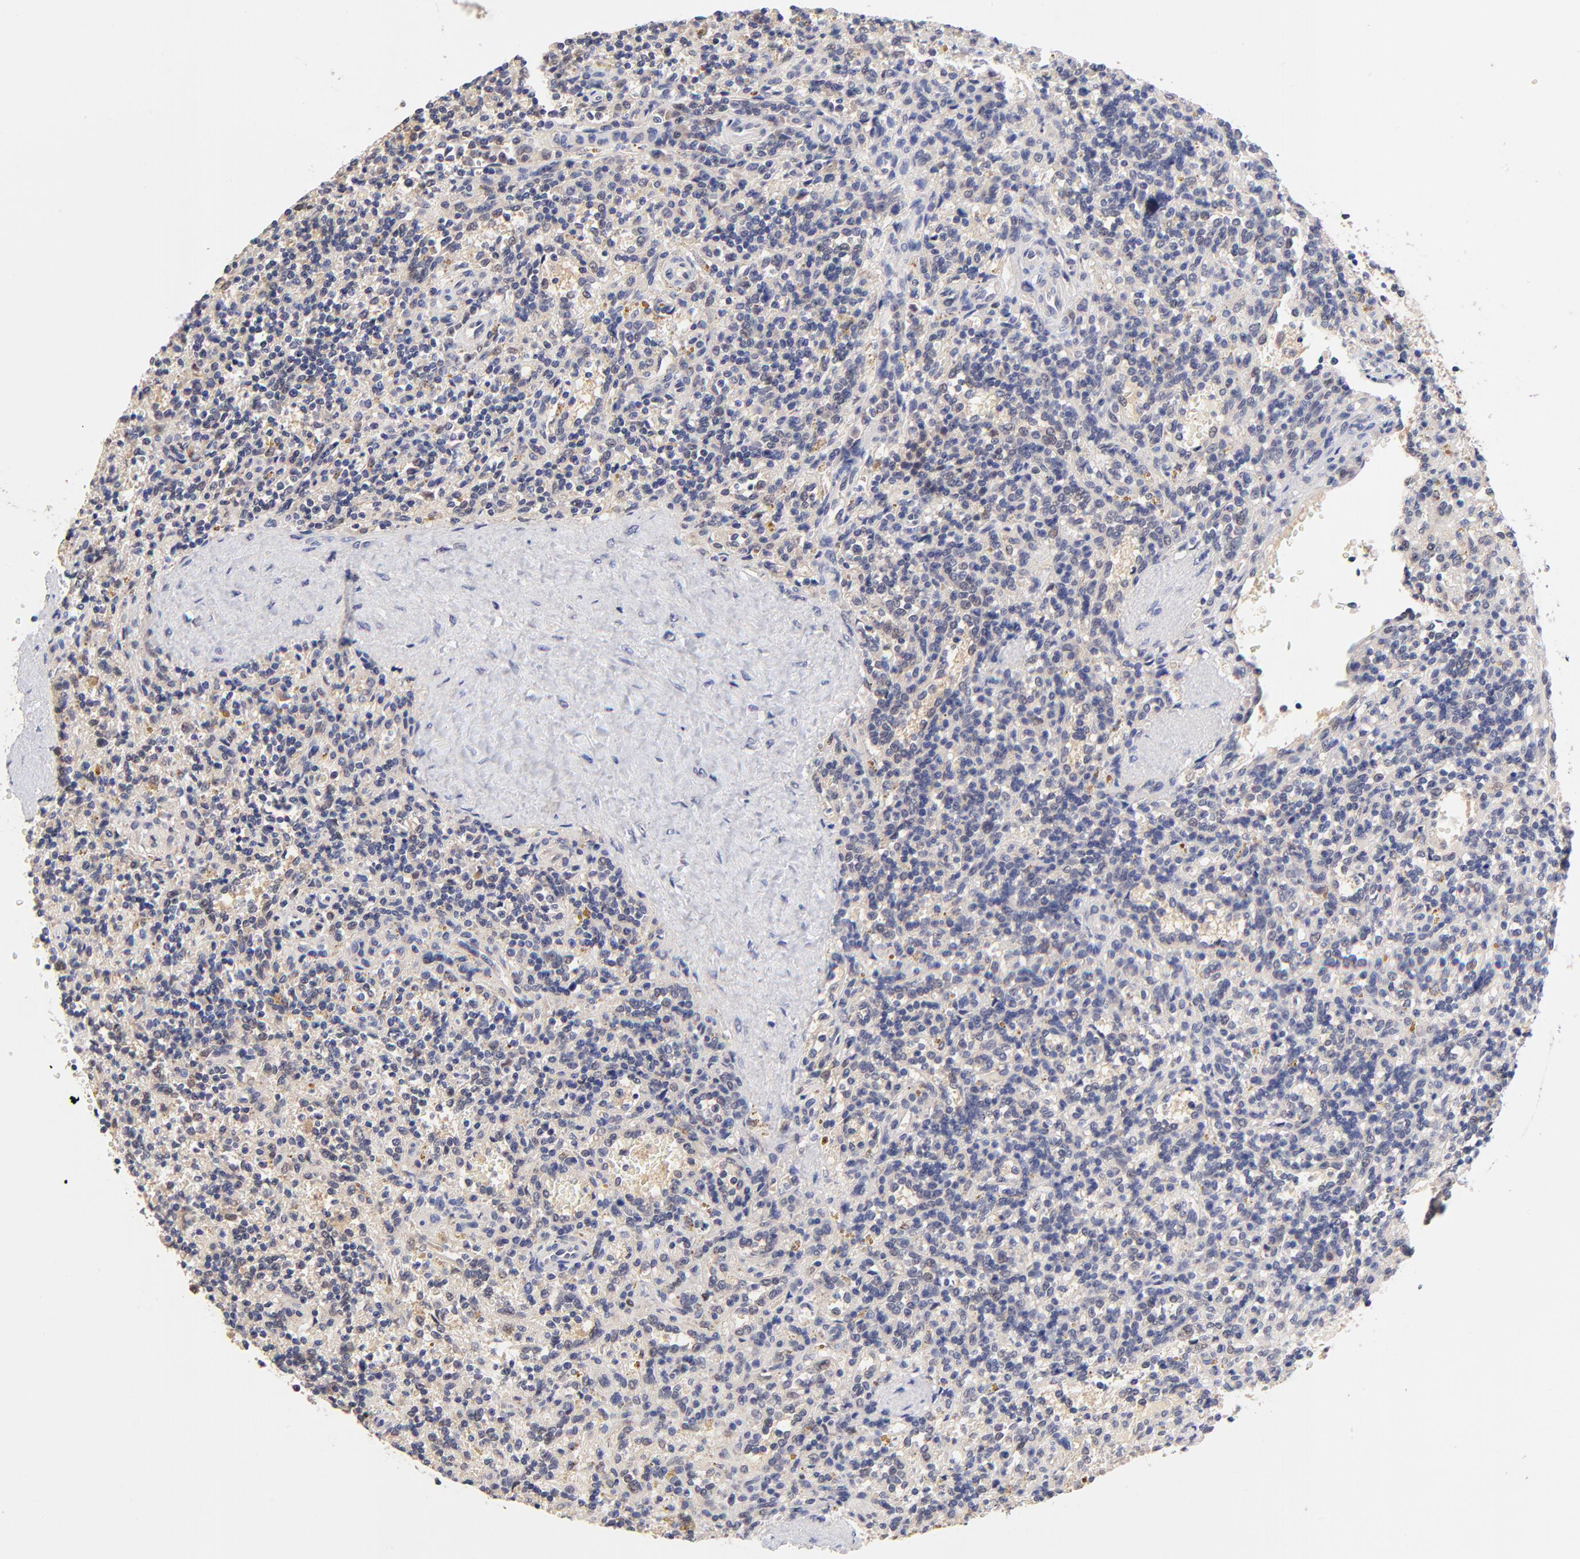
{"staining": {"intensity": "negative", "quantity": "none", "location": "none"}, "tissue": "lymphoma", "cell_type": "Tumor cells", "image_type": "cancer", "snomed": [{"axis": "morphology", "description": "Malignant lymphoma, non-Hodgkin's type, Low grade"}, {"axis": "topography", "description": "Spleen"}], "caption": "DAB immunohistochemical staining of human lymphoma demonstrates no significant expression in tumor cells.", "gene": "TXNL1", "patient": {"sex": "male", "age": 67}}